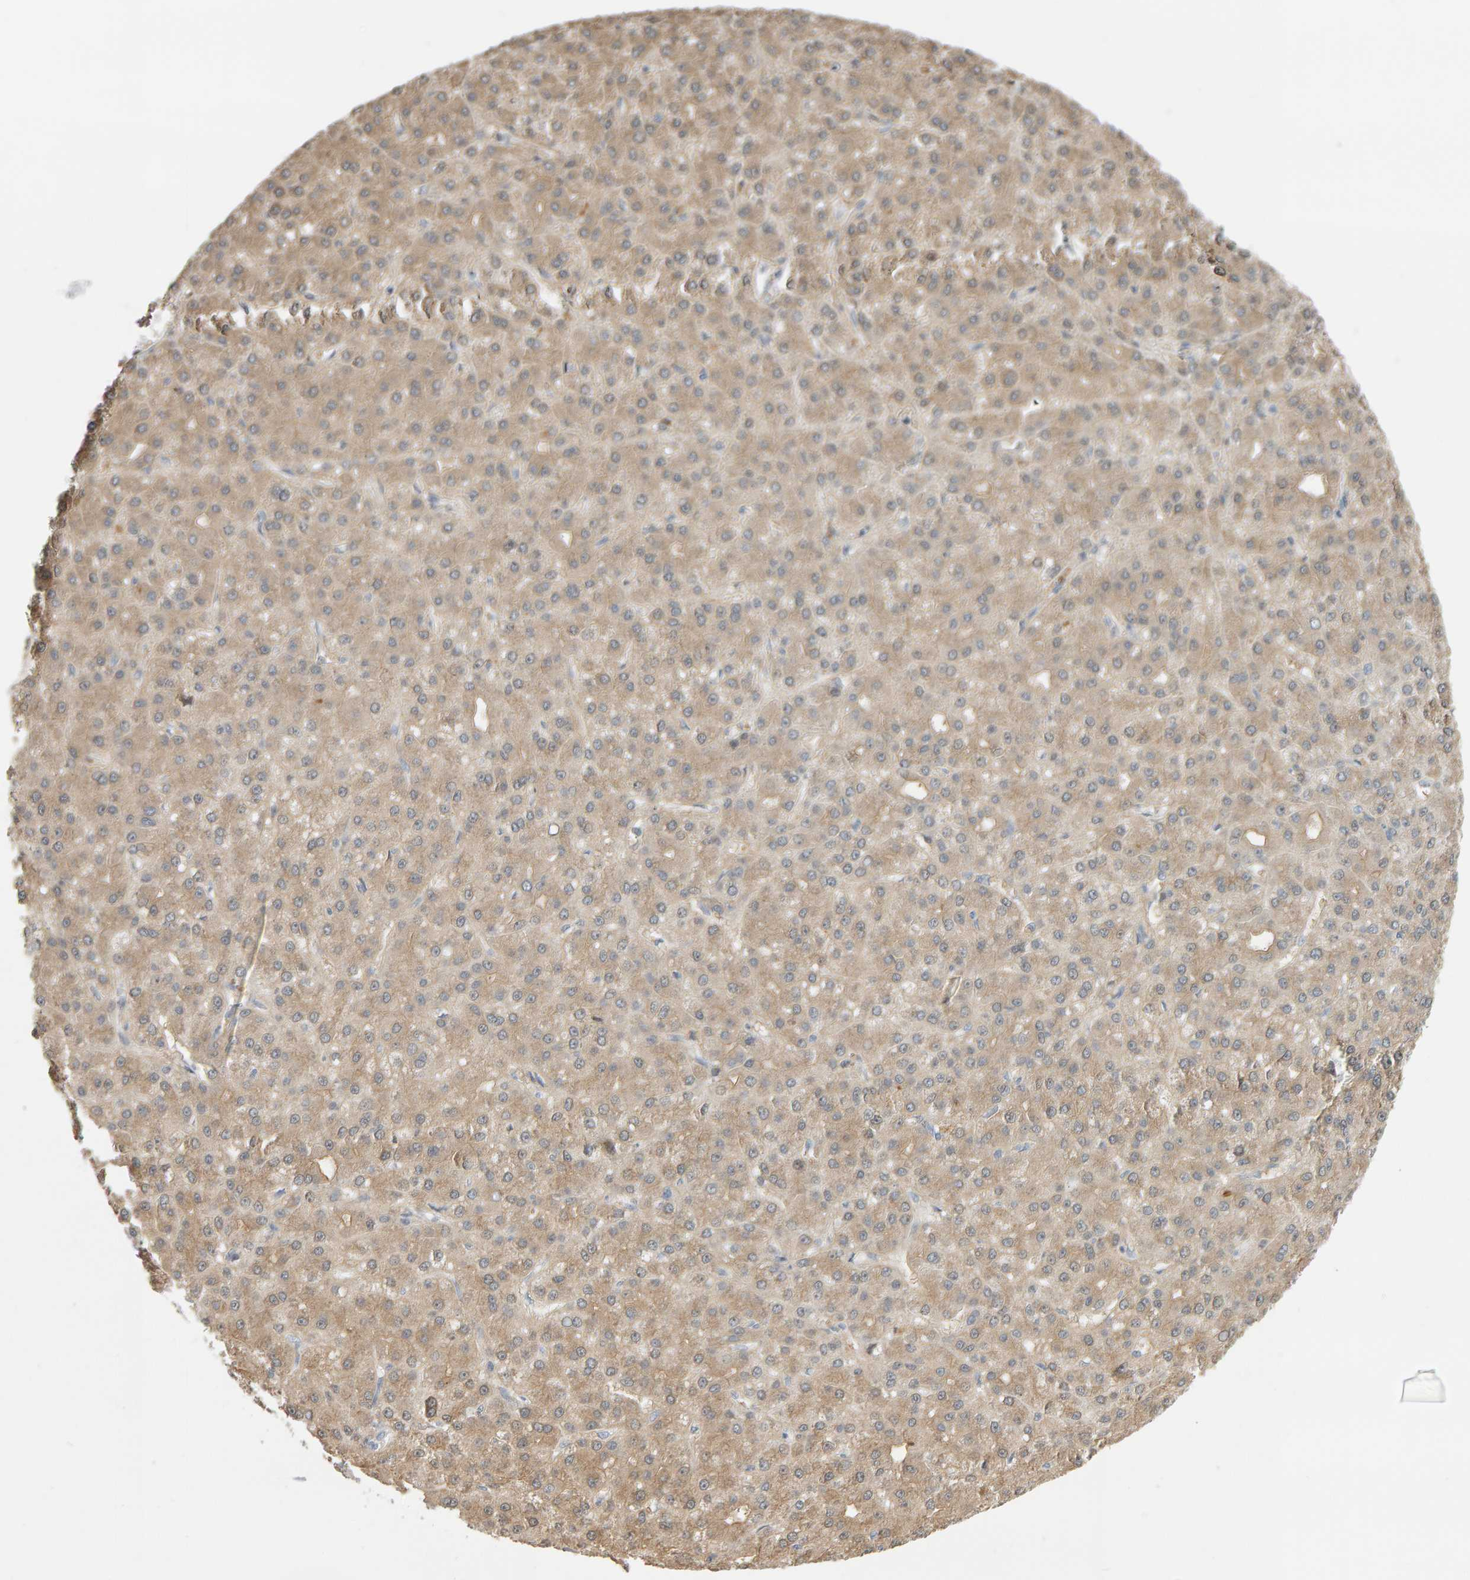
{"staining": {"intensity": "weak", "quantity": ">75%", "location": "cytoplasmic/membranous"}, "tissue": "liver cancer", "cell_type": "Tumor cells", "image_type": "cancer", "snomed": [{"axis": "morphology", "description": "Carcinoma, Hepatocellular, NOS"}, {"axis": "topography", "description": "Liver"}], "caption": "The photomicrograph demonstrates staining of liver cancer, revealing weak cytoplasmic/membranous protein expression (brown color) within tumor cells.", "gene": "GFUS", "patient": {"sex": "male", "age": 67}}